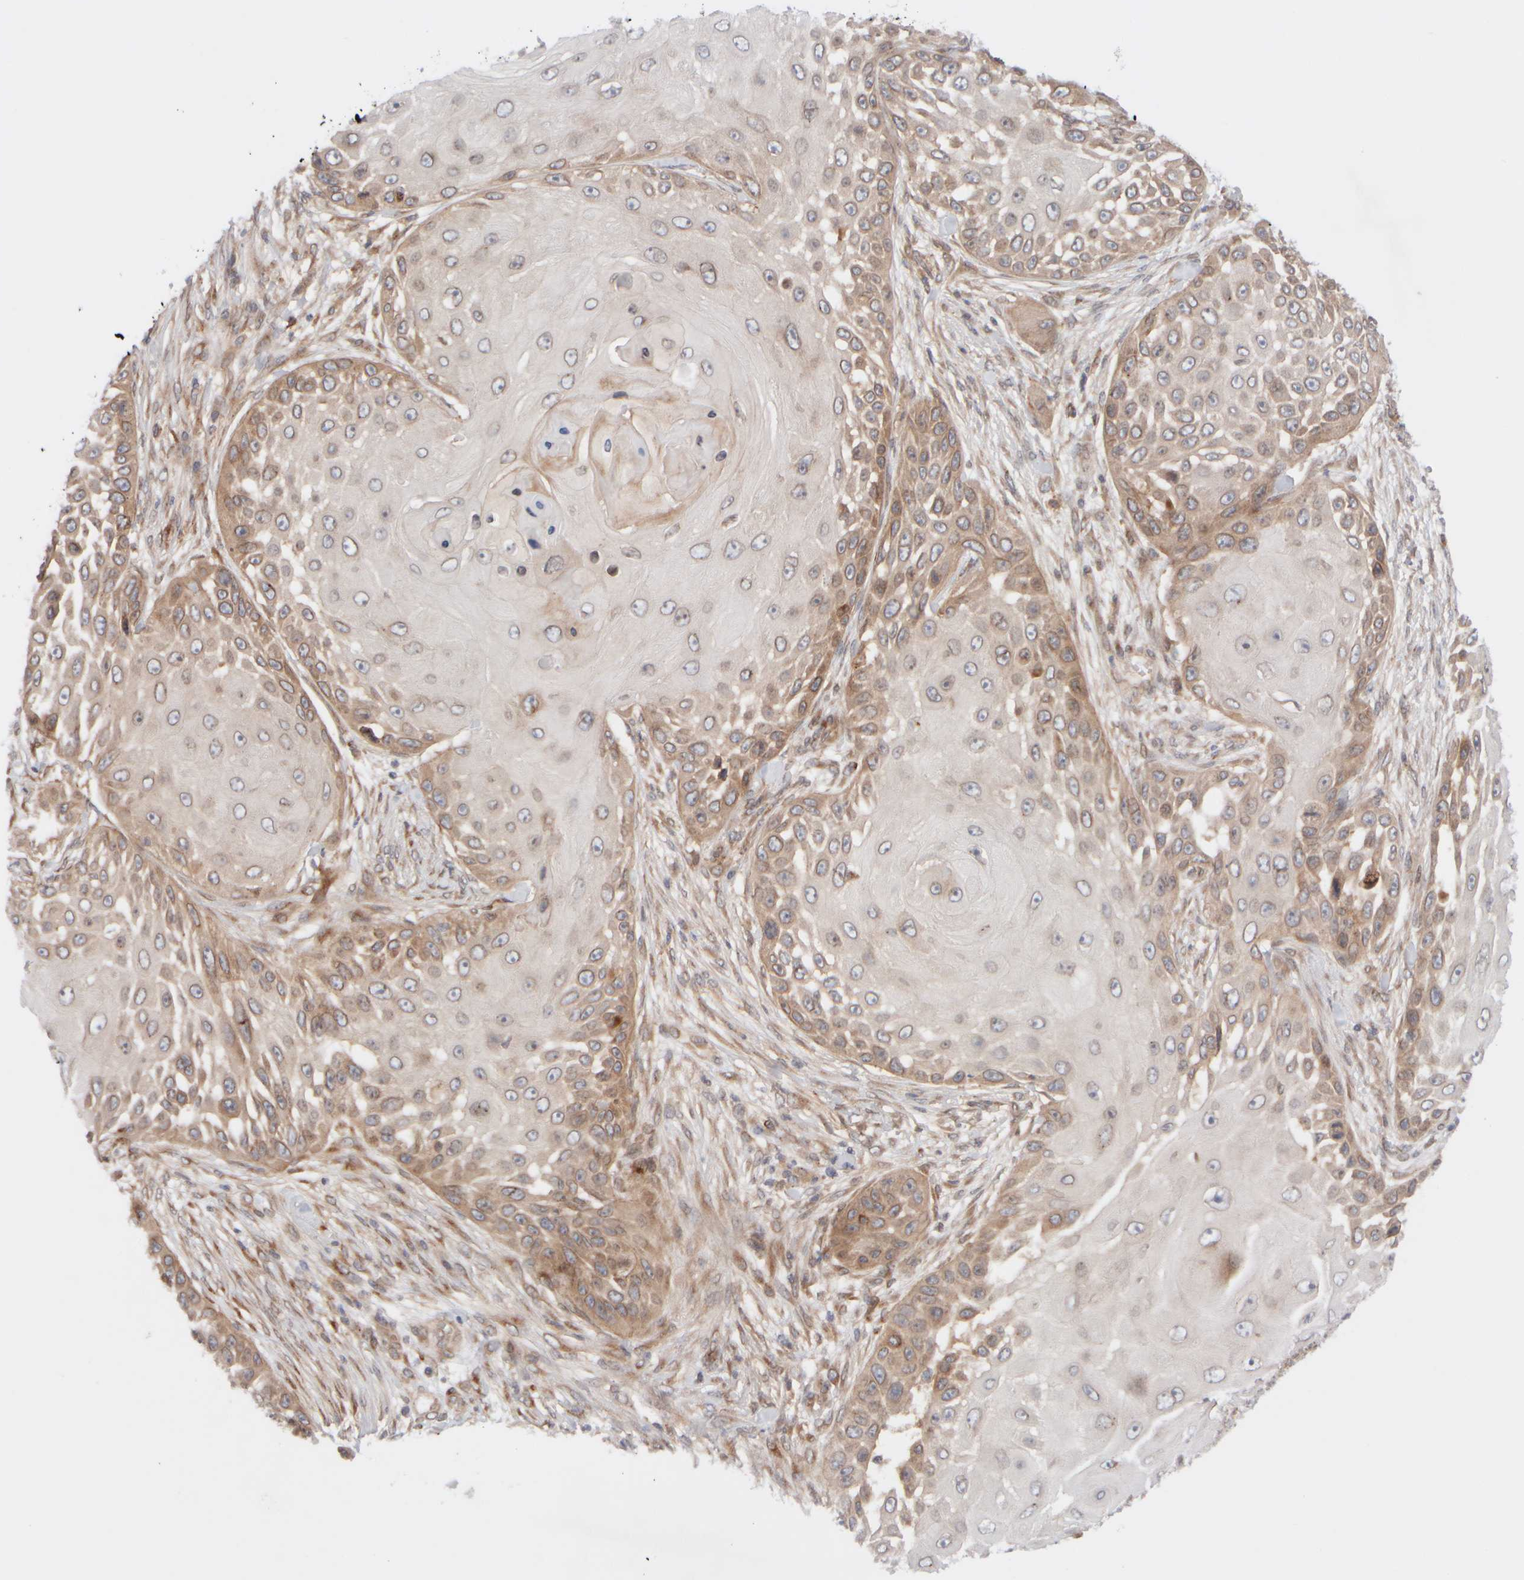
{"staining": {"intensity": "moderate", "quantity": "25%-75%", "location": "cytoplasmic/membranous"}, "tissue": "skin cancer", "cell_type": "Tumor cells", "image_type": "cancer", "snomed": [{"axis": "morphology", "description": "Squamous cell carcinoma, NOS"}, {"axis": "topography", "description": "Skin"}], "caption": "DAB (3,3'-diaminobenzidine) immunohistochemical staining of skin cancer reveals moderate cytoplasmic/membranous protein staining in about 25%-75% of tumor cells.", "gene": "GCN1", "patient": {"sex": "female", "age": 44}}